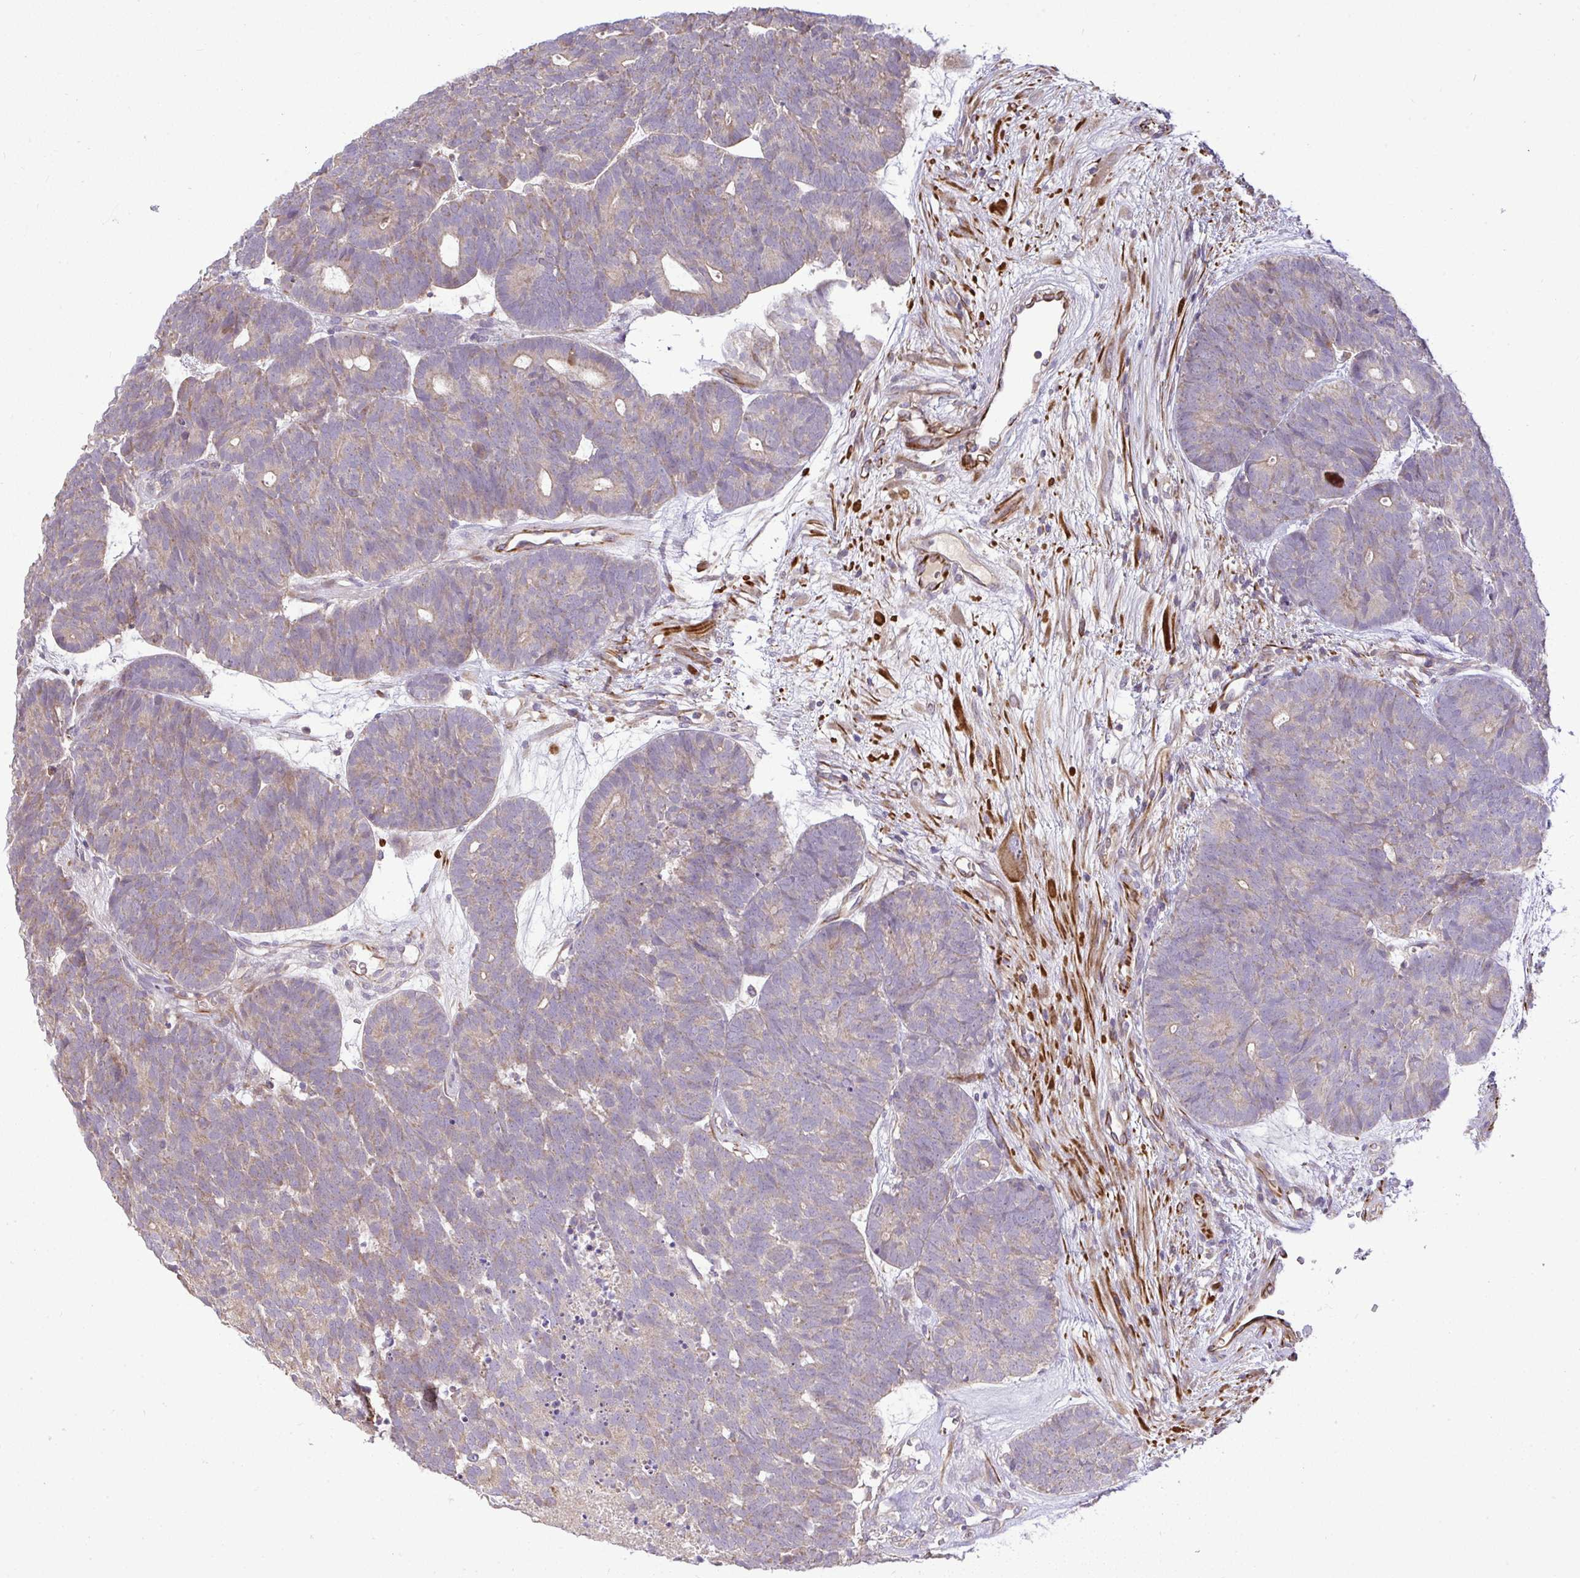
{"staining": {"intensity": "weak", "quantity": "25%-75%", "location": "cytoplasmic/membranous"}, "tissue": "head and neck cancer", "cell_type": "Tumor cells", "image_type": "cancer", "snomed": [{"axis": "morphology", "description": "Adenocarcinoma, NOS"}, {"axis": "topography", "description": "Head-Neck"}], "caption": "Brown immunohistochemical staining in human adenocarcinoma (head and neck) demonstrates weak cytoplasmic/membranous positivity in approximately 25%-75% of tumor cells.", "gene": "GRID2", "patient": {"sex": "female", "age": 81}}